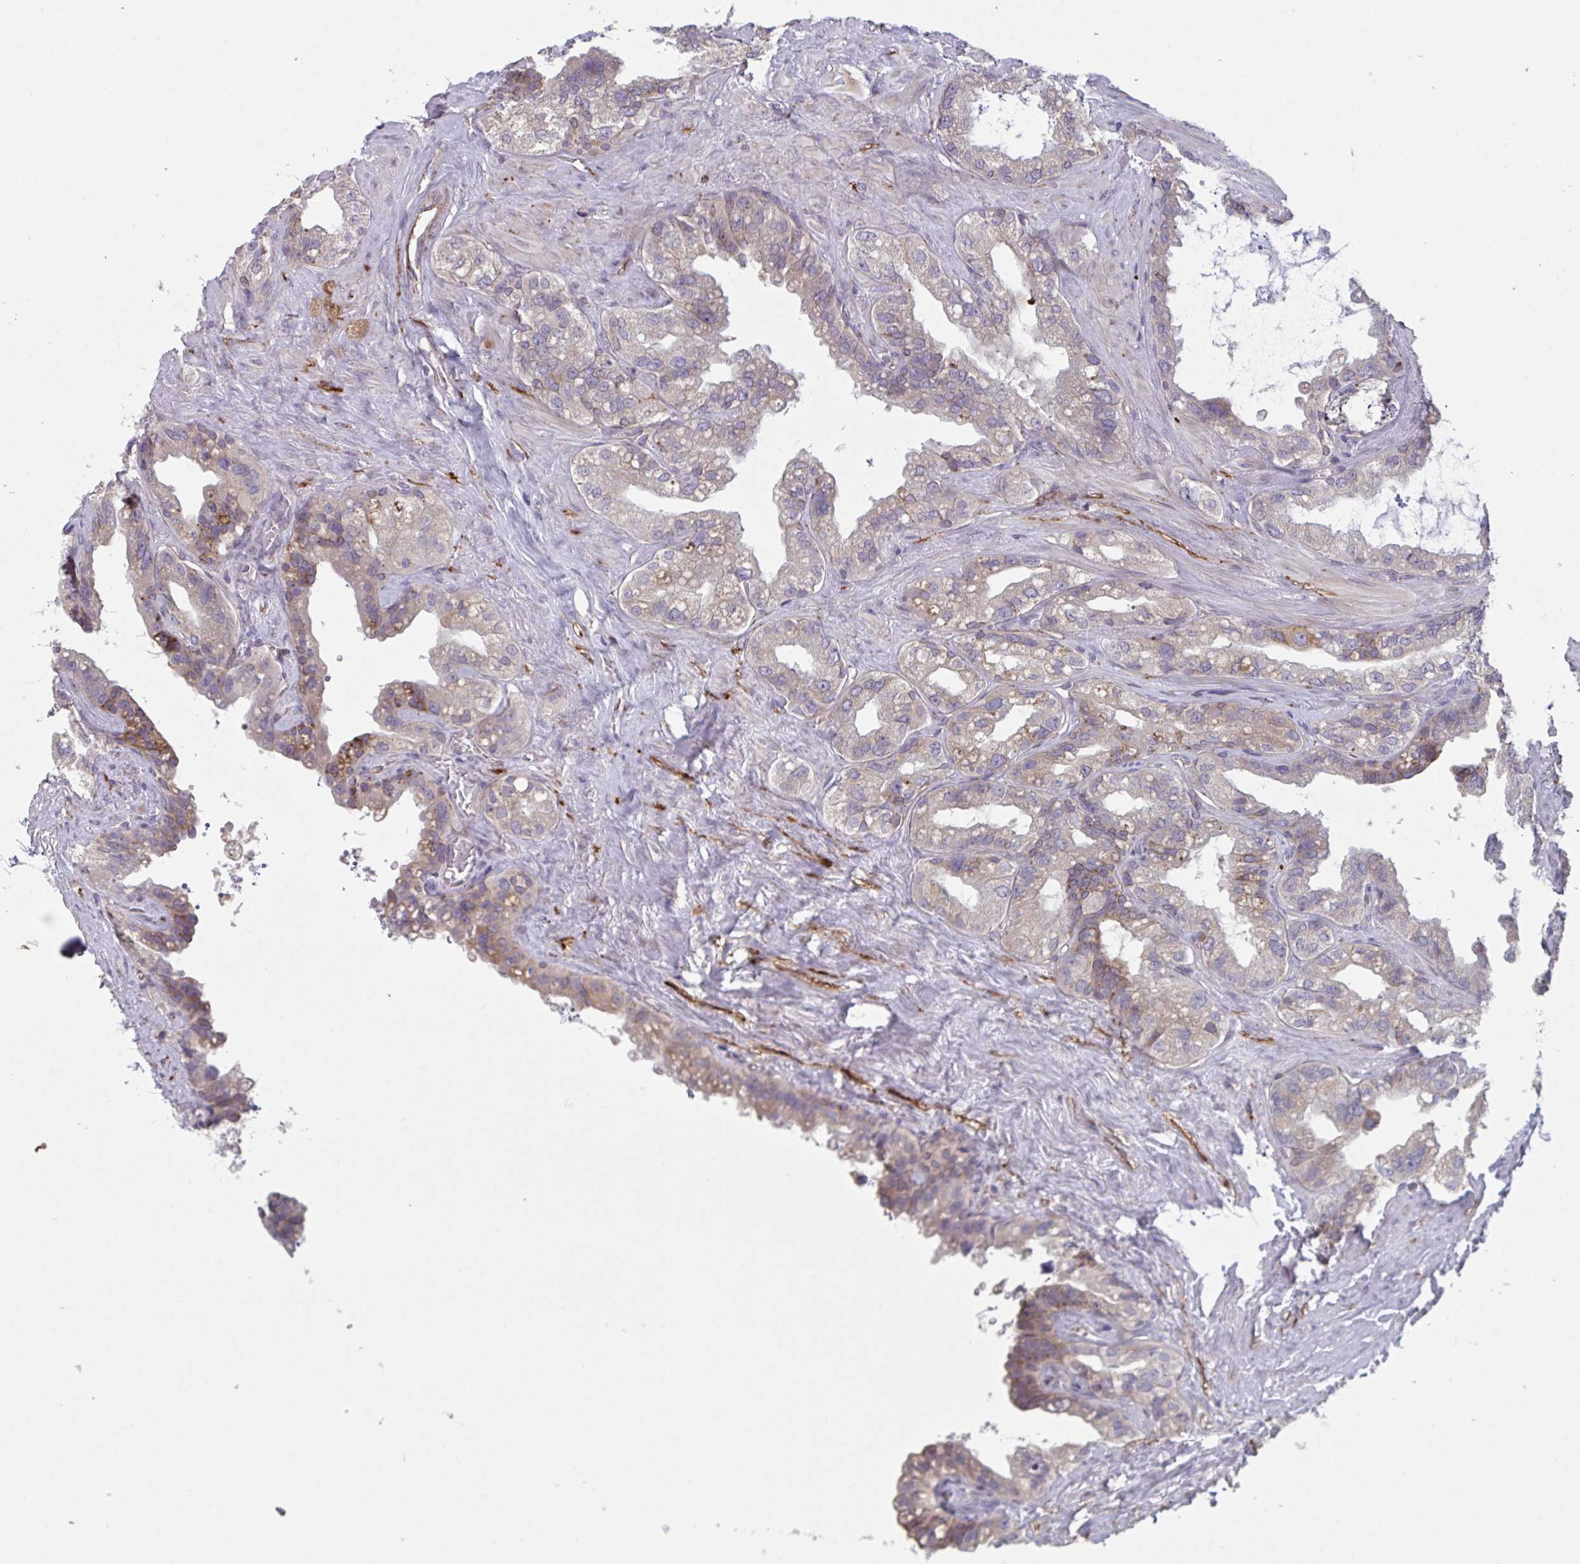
{"staining": {"intensity": "weak", "quantity": "25%-75%", "location": "cytoplasmic/membranous"}, "tissue": "seminal vesicle", "cell_type": "Glandular cells", "image_type": "normal", "snomed": [{"axis": "morphology", "description": "Normal tissue, NOS"}, {"axis": "topography", "description": "Seminal veicle"}, {"axis": "topography", "description": "Peripheral nerve tissue"}], "caption": "A micrograph of human seminal vesicle stained for a protein reveals weak cytoplasmic/membranous brown staining in glandular cells. Immunohistochemistry stains the protein in brown and the nuclei are stained blue.", "gene": "TNFSF10", "patient": {"sex": "male", "age": 76}}